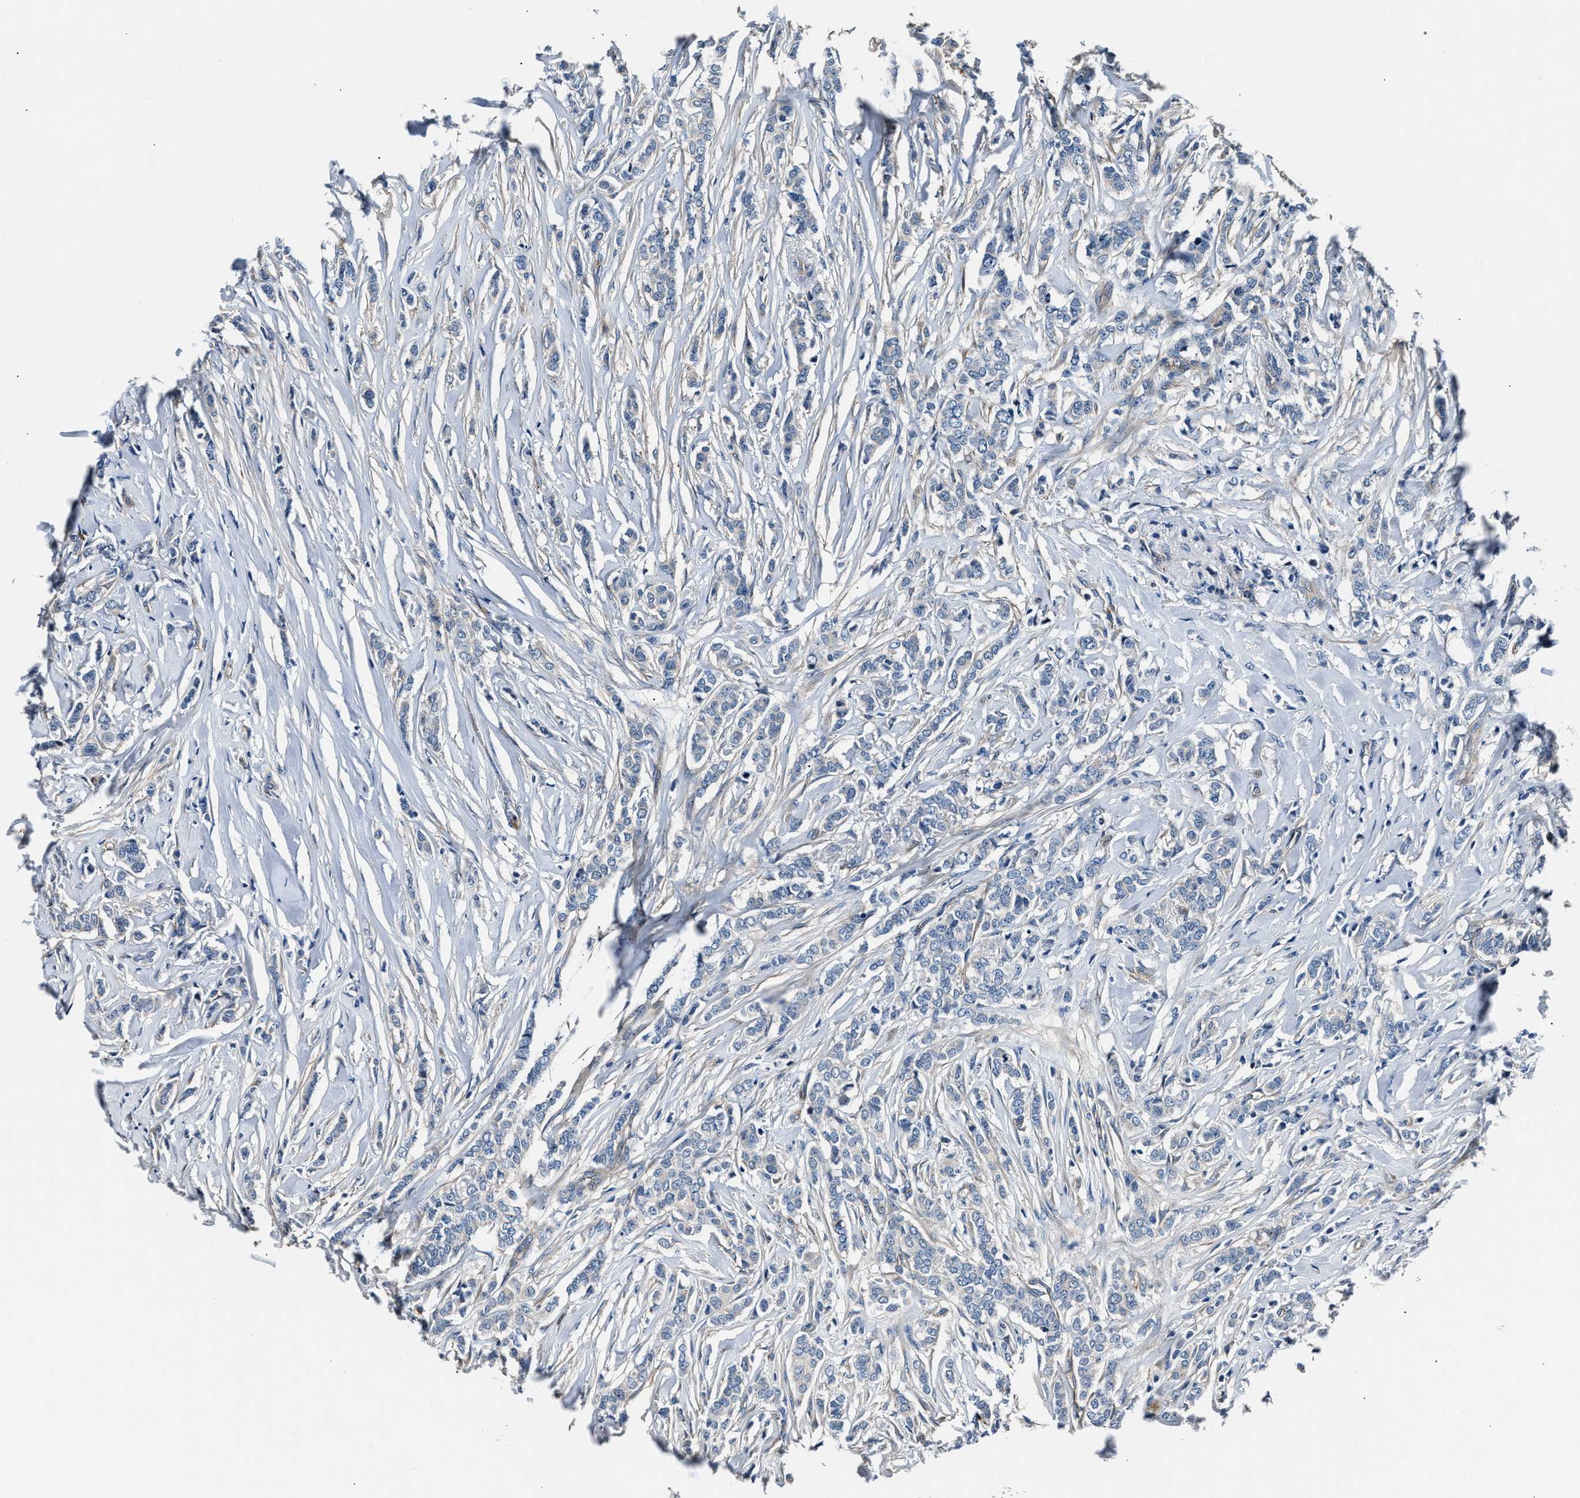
{"staining": {"intensity": "negative", "quantity": "none", "location": "none"}, "tissue": "breast cancer", "cell_type": "Tumor cells", "image_type": "cancer", "snomed": [{"axis": "morphology", "description": "Lobular carcinoma"}, {"axis": "topography", "description": "Skin"}, {"axis": "topography", "description": "Breast"}], "caption": "High power microscopy micrograph of an IHC histopathology image of breast cancer, revealing no significant staining in tumor cells.", "gene": "MPDZ", "patient": {"sex": "female", "age": 46}}